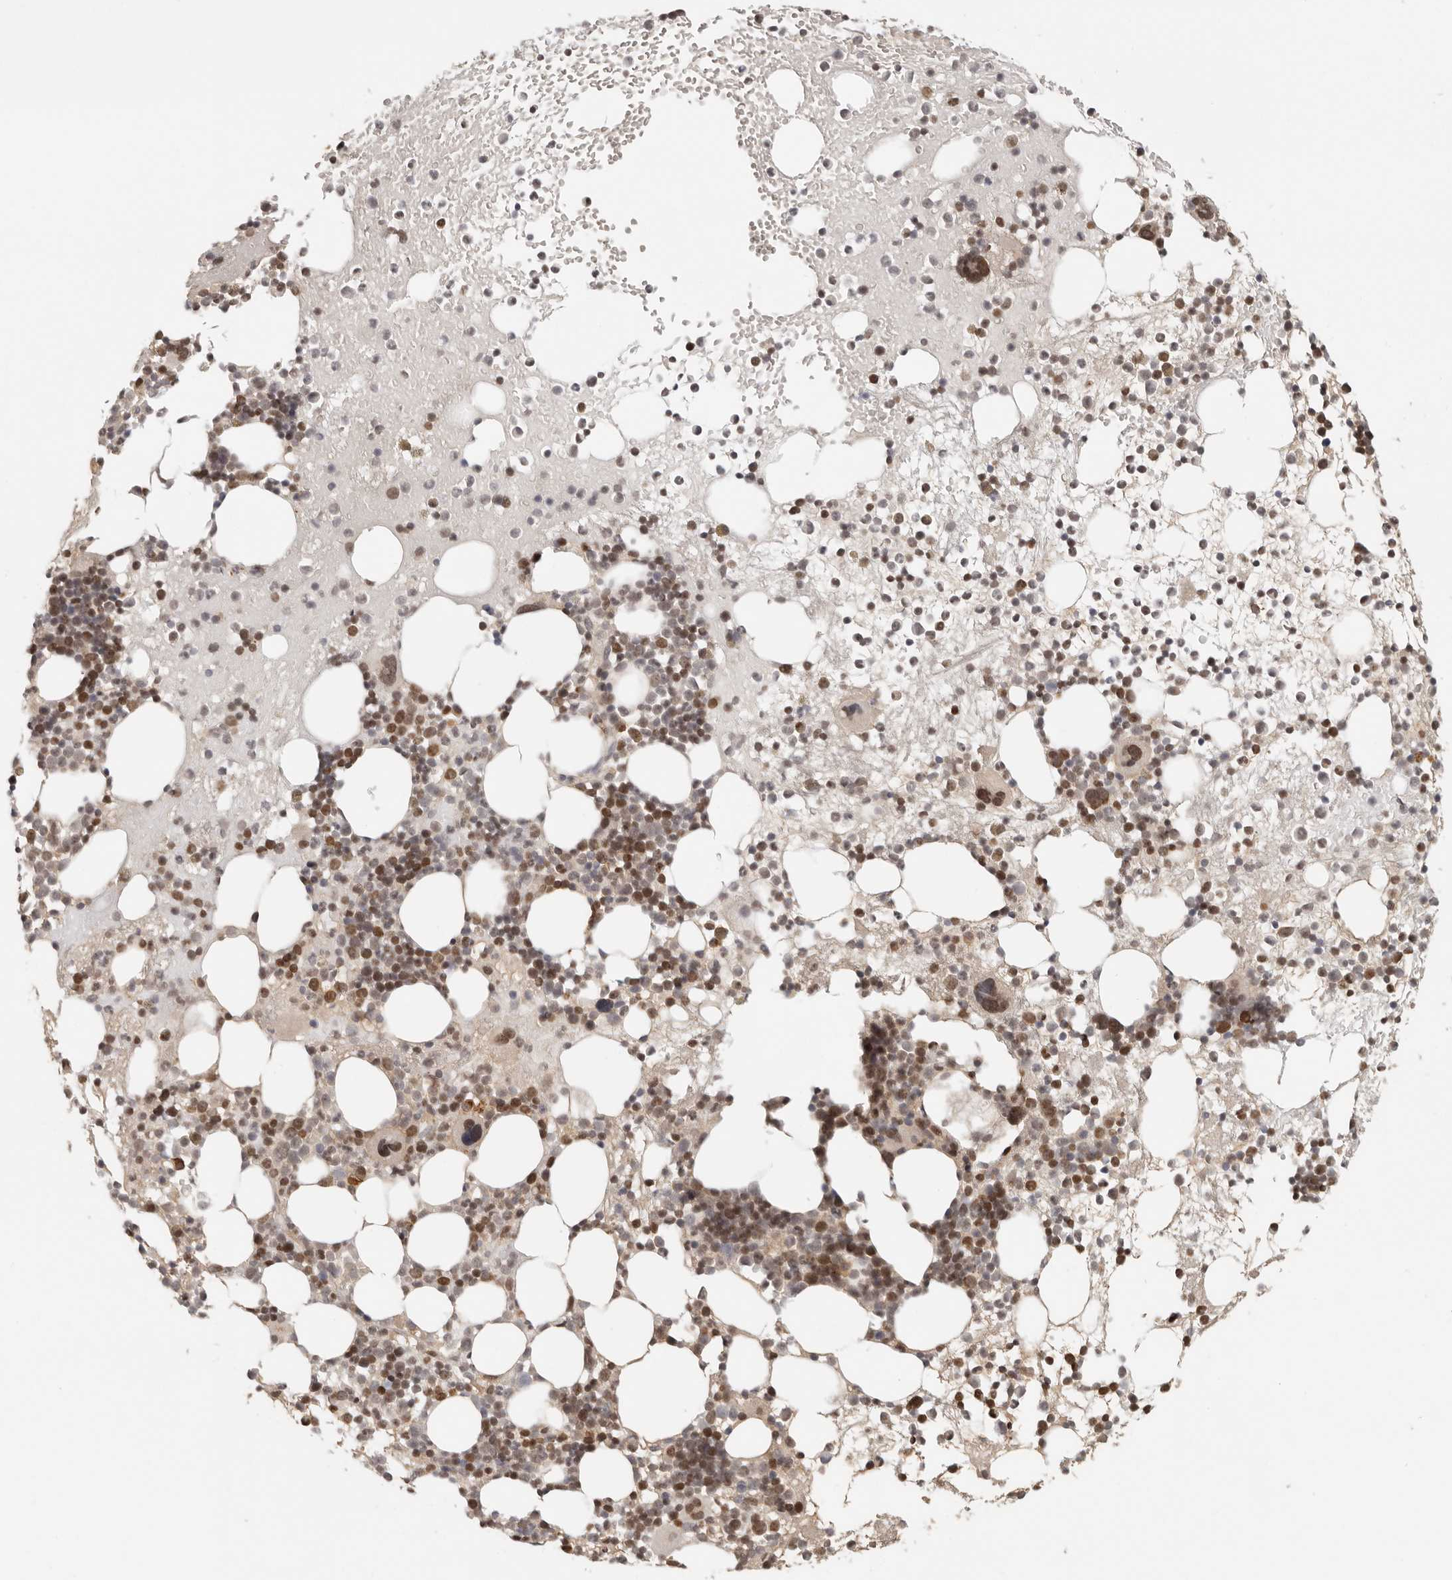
{"staining": {"intensity": "moderate", "quantity": "25%-75%", "location": "nuclear"}, "tissue": "bone marrow", "cell_type": "Hematopoietic cells", "image_type": "normal", "snomed": [{"axis": "morphology", "description": "Normal tissue, NOS"}, {"axis": "topography", "description": "Bone marrow"}], "caption": "Bone marrow stained with DAB (3,3'-diaminobenzidine) IHC demonstrates medium levels of moderate nuclear staining in about 25%-75% of hematopoietic cells.", "gene": "PSMA5", "patient": {"sex": "female", "age": 57}}